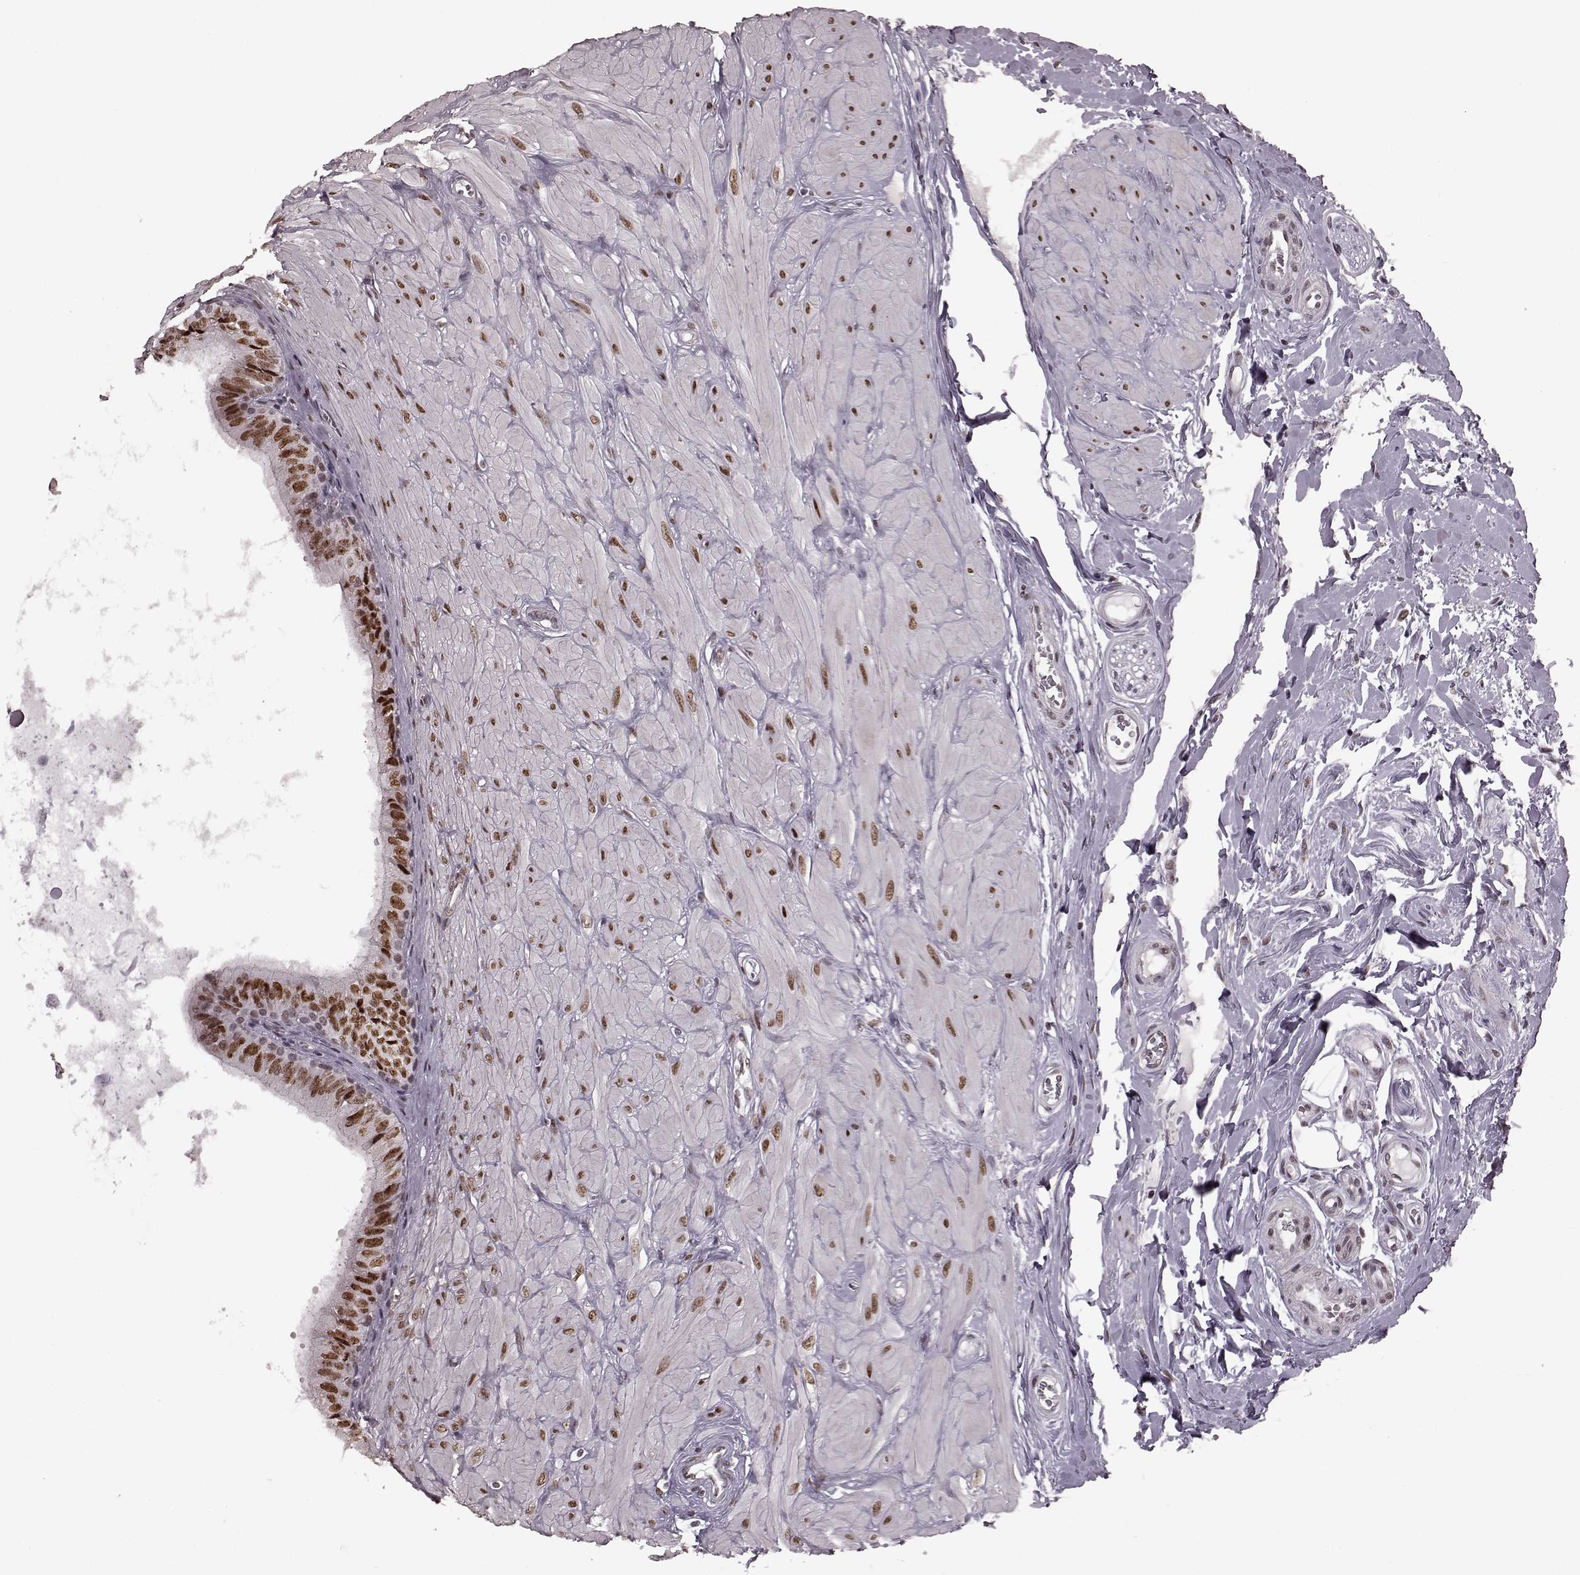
{"staining": {"intensity": "strong", "quantity": ">75%", "location": "nuclear"}, "tissue": "epididymis", "cell_type": "Glandular cells", "image_type": "normal", "snomed": [{"axis": "morphology", "description": "Normal tissue, NOS"}, {"axis": "topography", "description": "Epididymis"}], "caption": "An immunohistochemistry histopathology image of unremarkable tissue is shown. Protein staining in brown labels strong nuclear positivity in epididymis within glandular cells.", "gene": "NR2C1", "patient": {"sex": "male", "age": 37}}